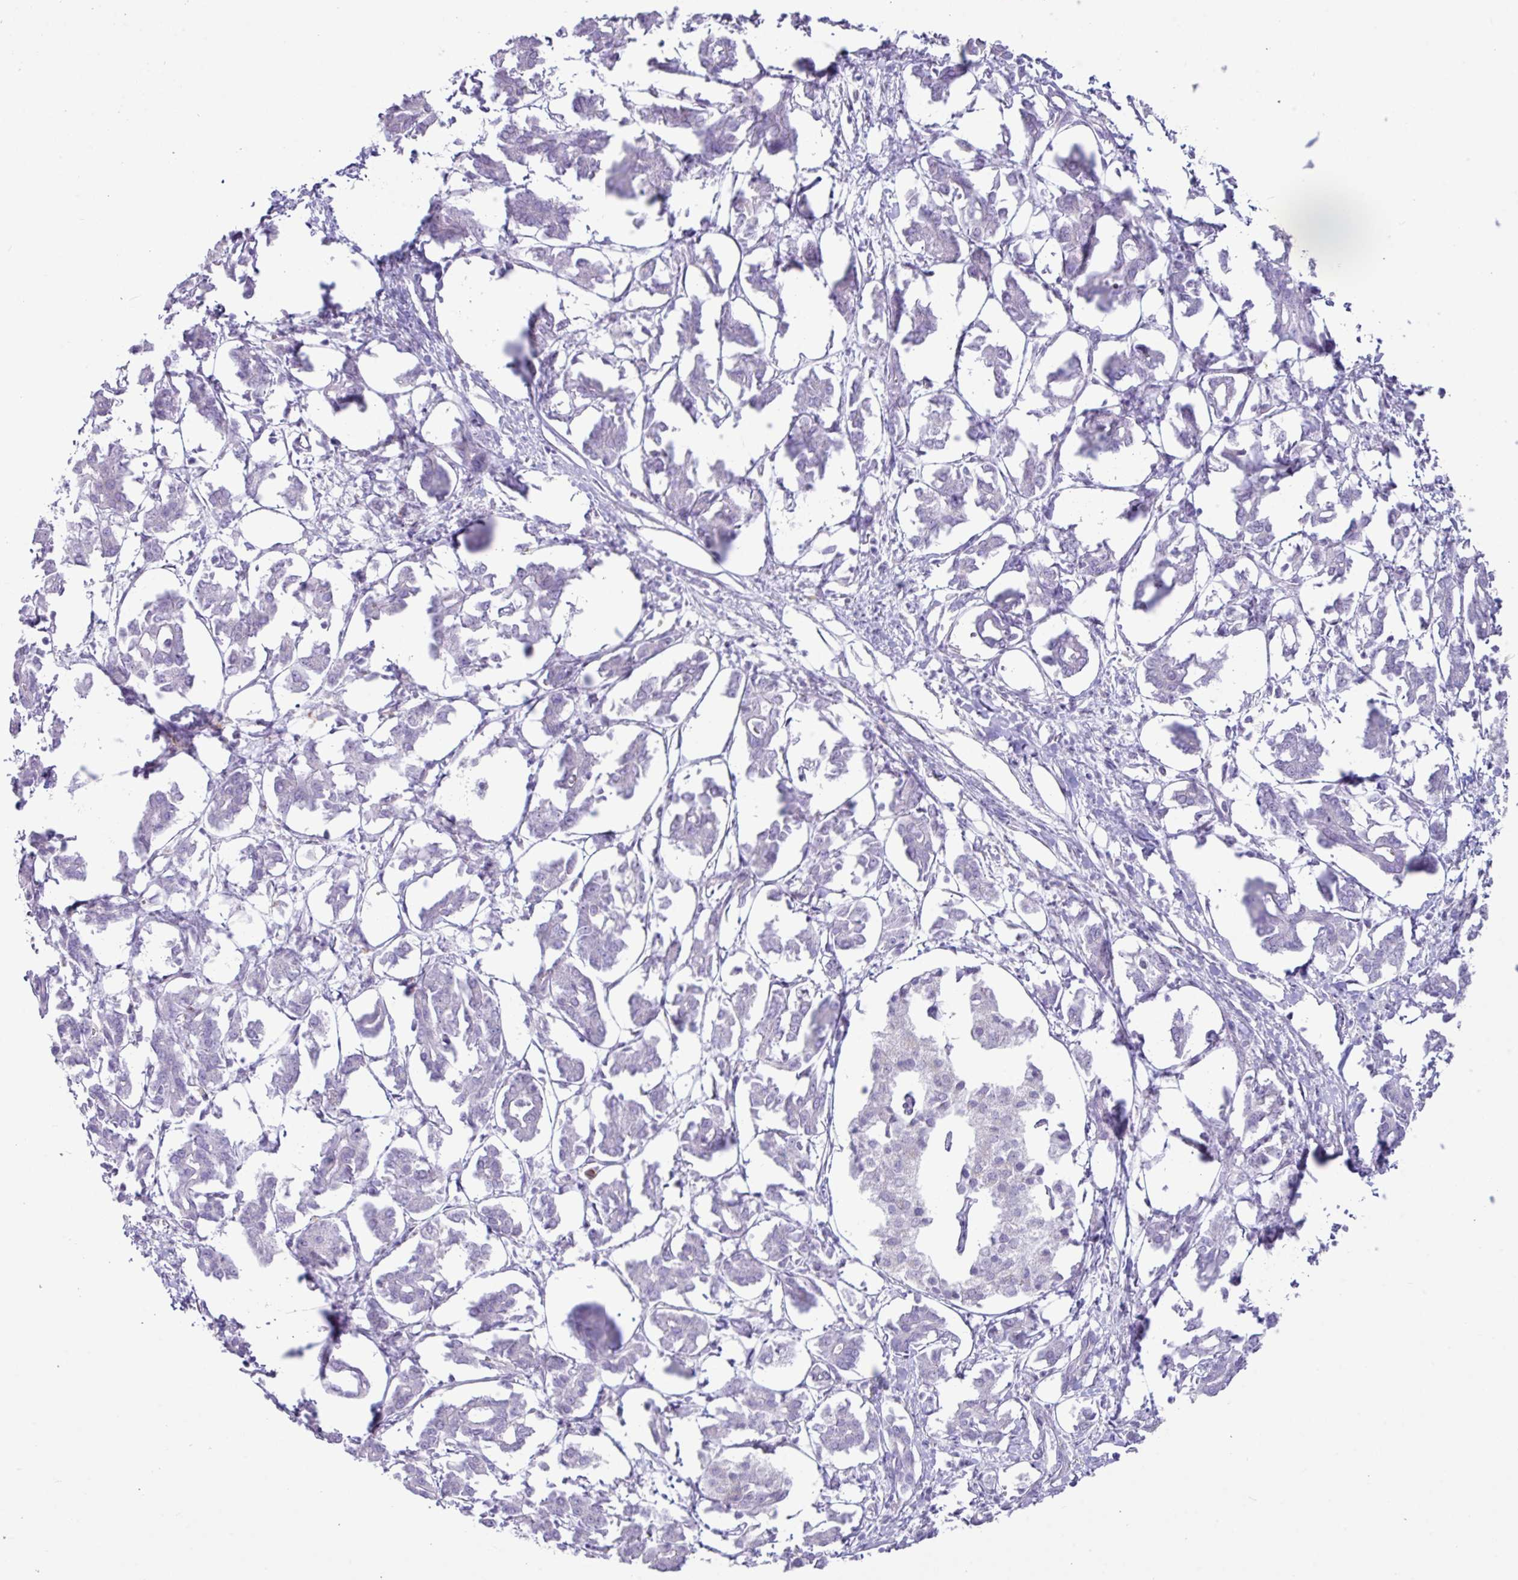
{"staining": {"intensity": "negative", "quantity": "none", "location": "none"}, "tissue": "pancreatic cancer", "cell_type": "Tumor cells", "image_type": "cancer", "snomed": [{"axis": "morphology", "description": "Adenocarcinoma, NOS"}, {"axis": "topography", "description": "Pancreas"}], "caption": "Immunohistochemistry (IHC) of pancreatic cancer (adenocarcinoma) reveals no staining in tumor cells.", "gene": "ZNF524", "patient": {"sex": "male", "age": 61}}